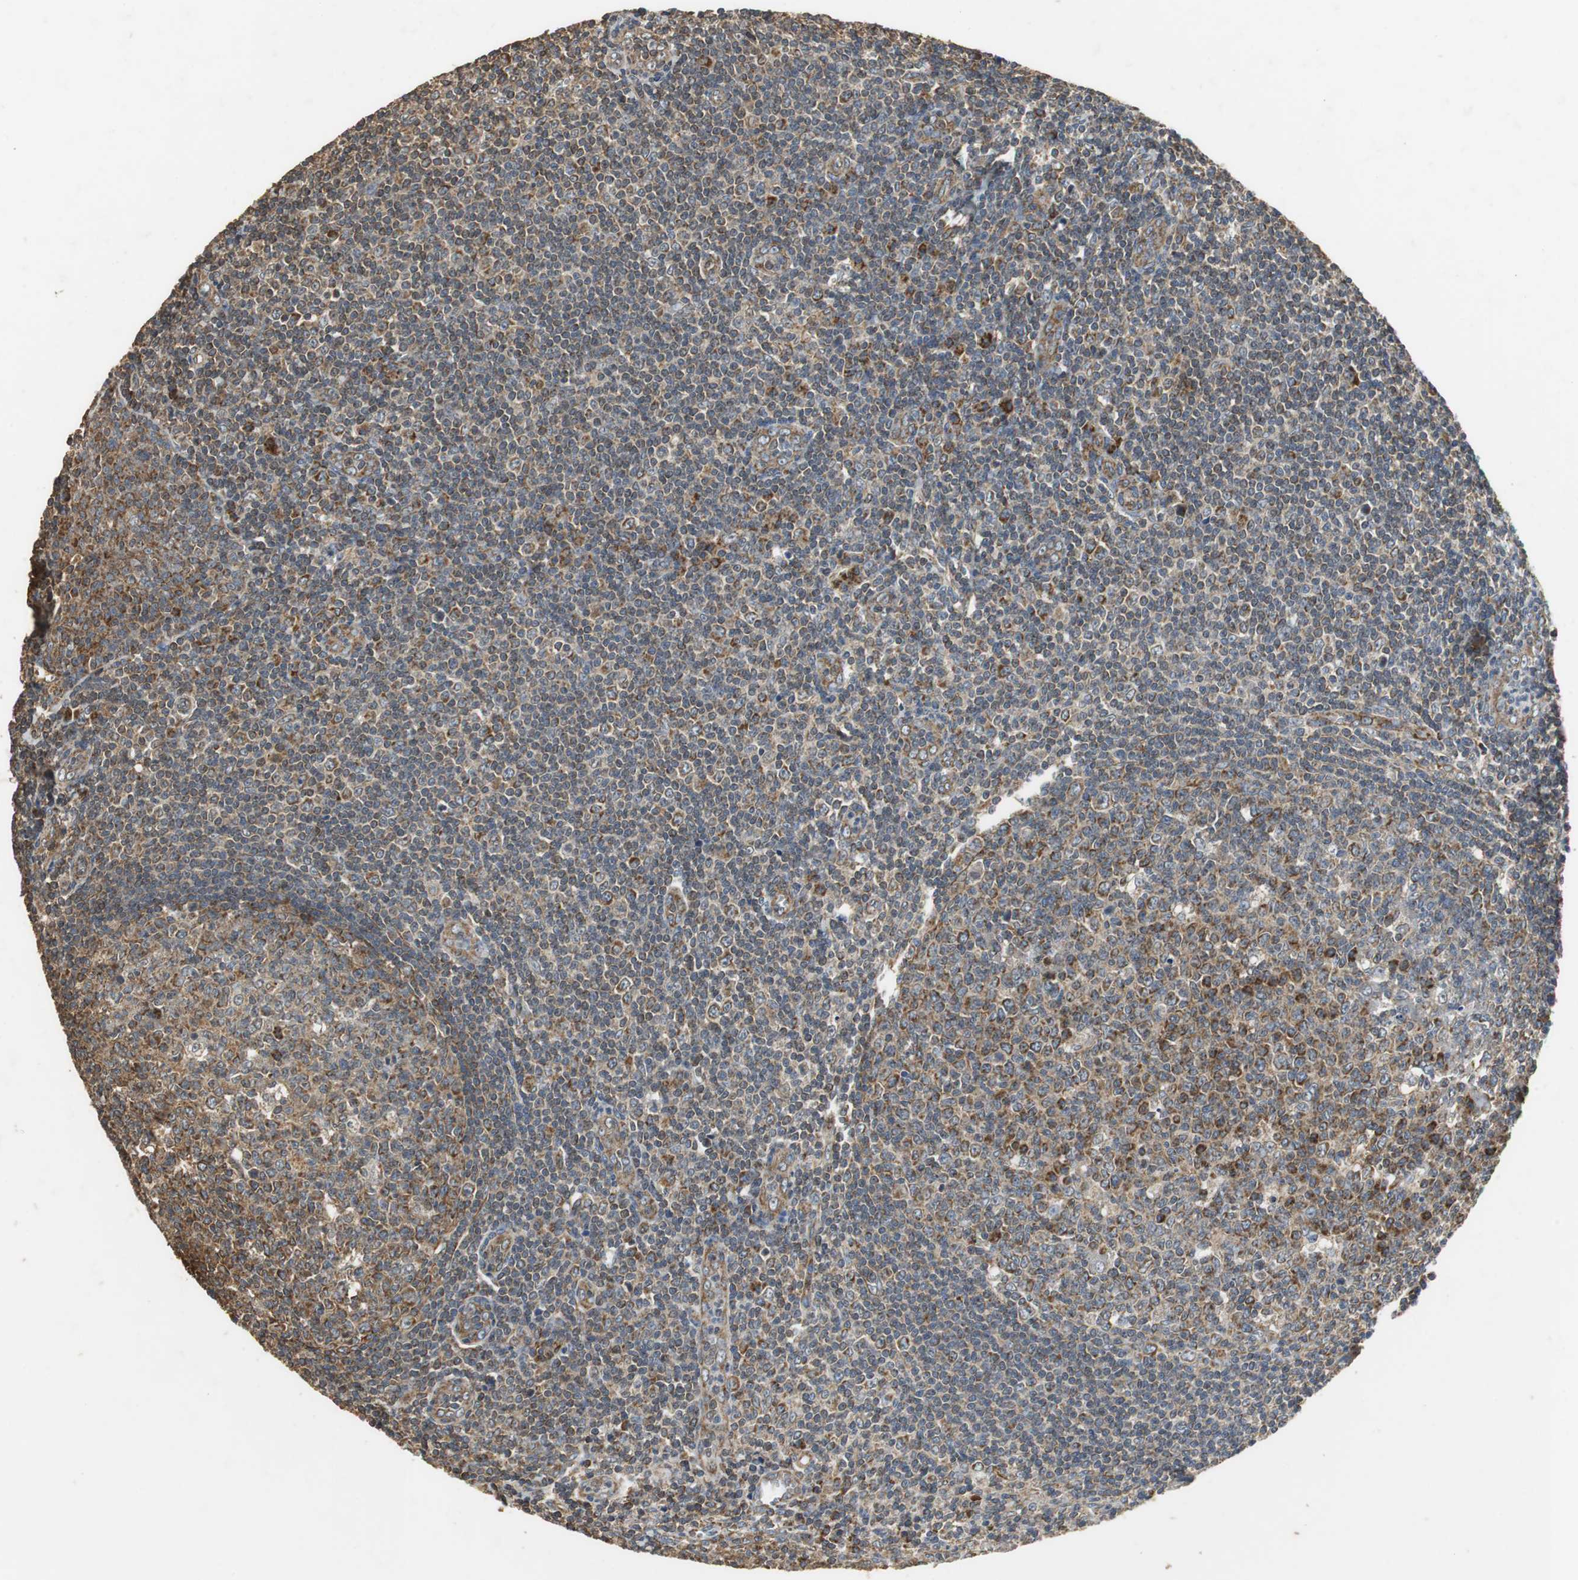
{"staining": {"intensity": "weak", "quantity": ">75%", "location": "cytoplasmic/membranous"}, "tissue": "tonsil", "cell_type": "Germinal center cells", "image_type": "normal", "snomed": [{"axis": "morphology", "description": "Normal tissue, NOS"}, {"axis": "topography", "description": "Tonsil"}], "caption": "Immunohistochemistry (DAB) staining of benign tonsil shows weak cytoplasmic/membranous protein staining in approximately >75% of germinal center cells.", "gene": "NNT", "patient": {"sex": "male", "age": 31}}